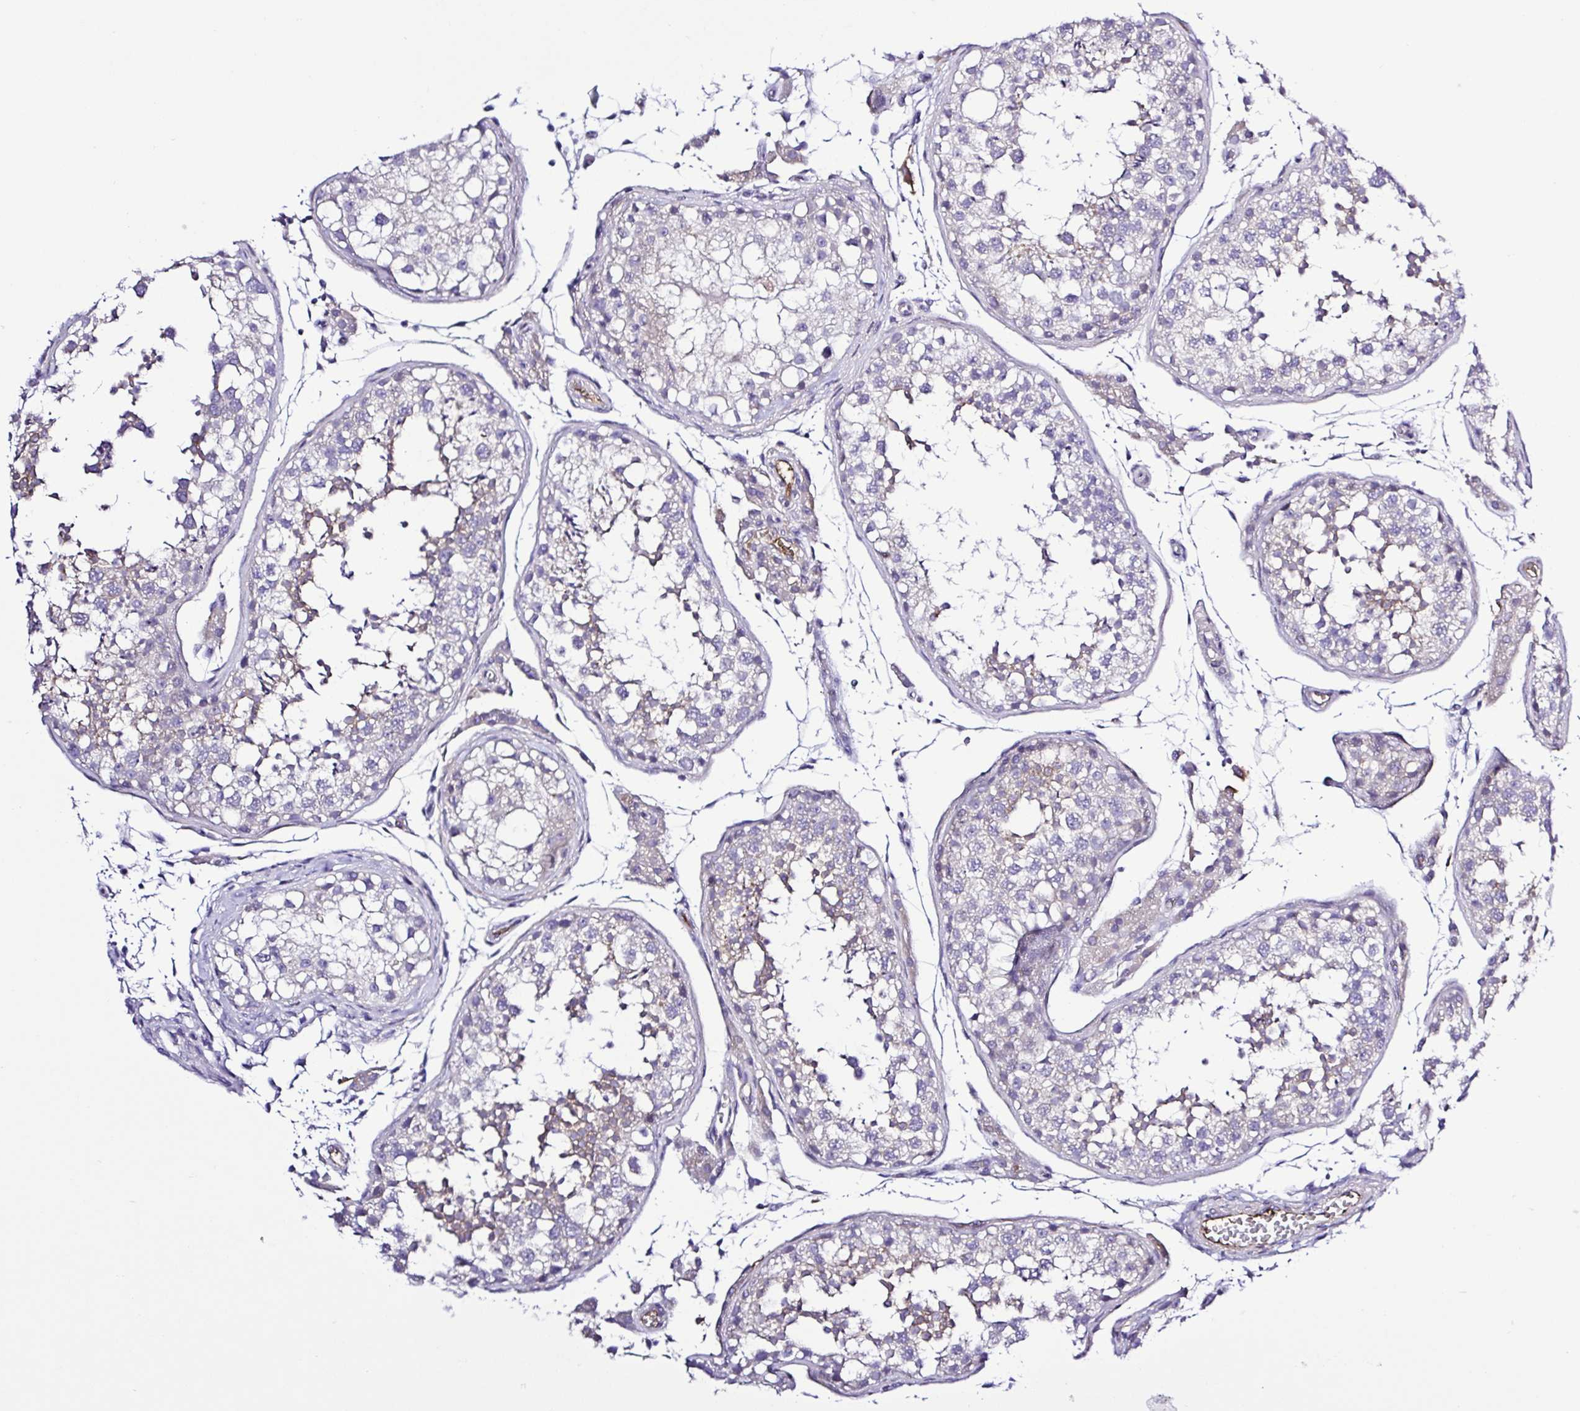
{"staining": {"intensity": "weak", "quantity": "<25%", "location": "cytoplasmic/membranous"}, "tissue": "testis", "cell_type": "Cells in seminiferous ducts", "image_type": "normal", "snomed": [{"axis": "morphology", "description": "Normal tissue, NOS"}, {"axis": "morphology", "description": "Seminoma, NOS"}, {"axis": "topography", "description": "Testis"}], "caption": "There is no significant expression in cells in seminiferous ducts of testis.", "gene": "GABBR2", "patient": {"sex": "male", "age": 29}}